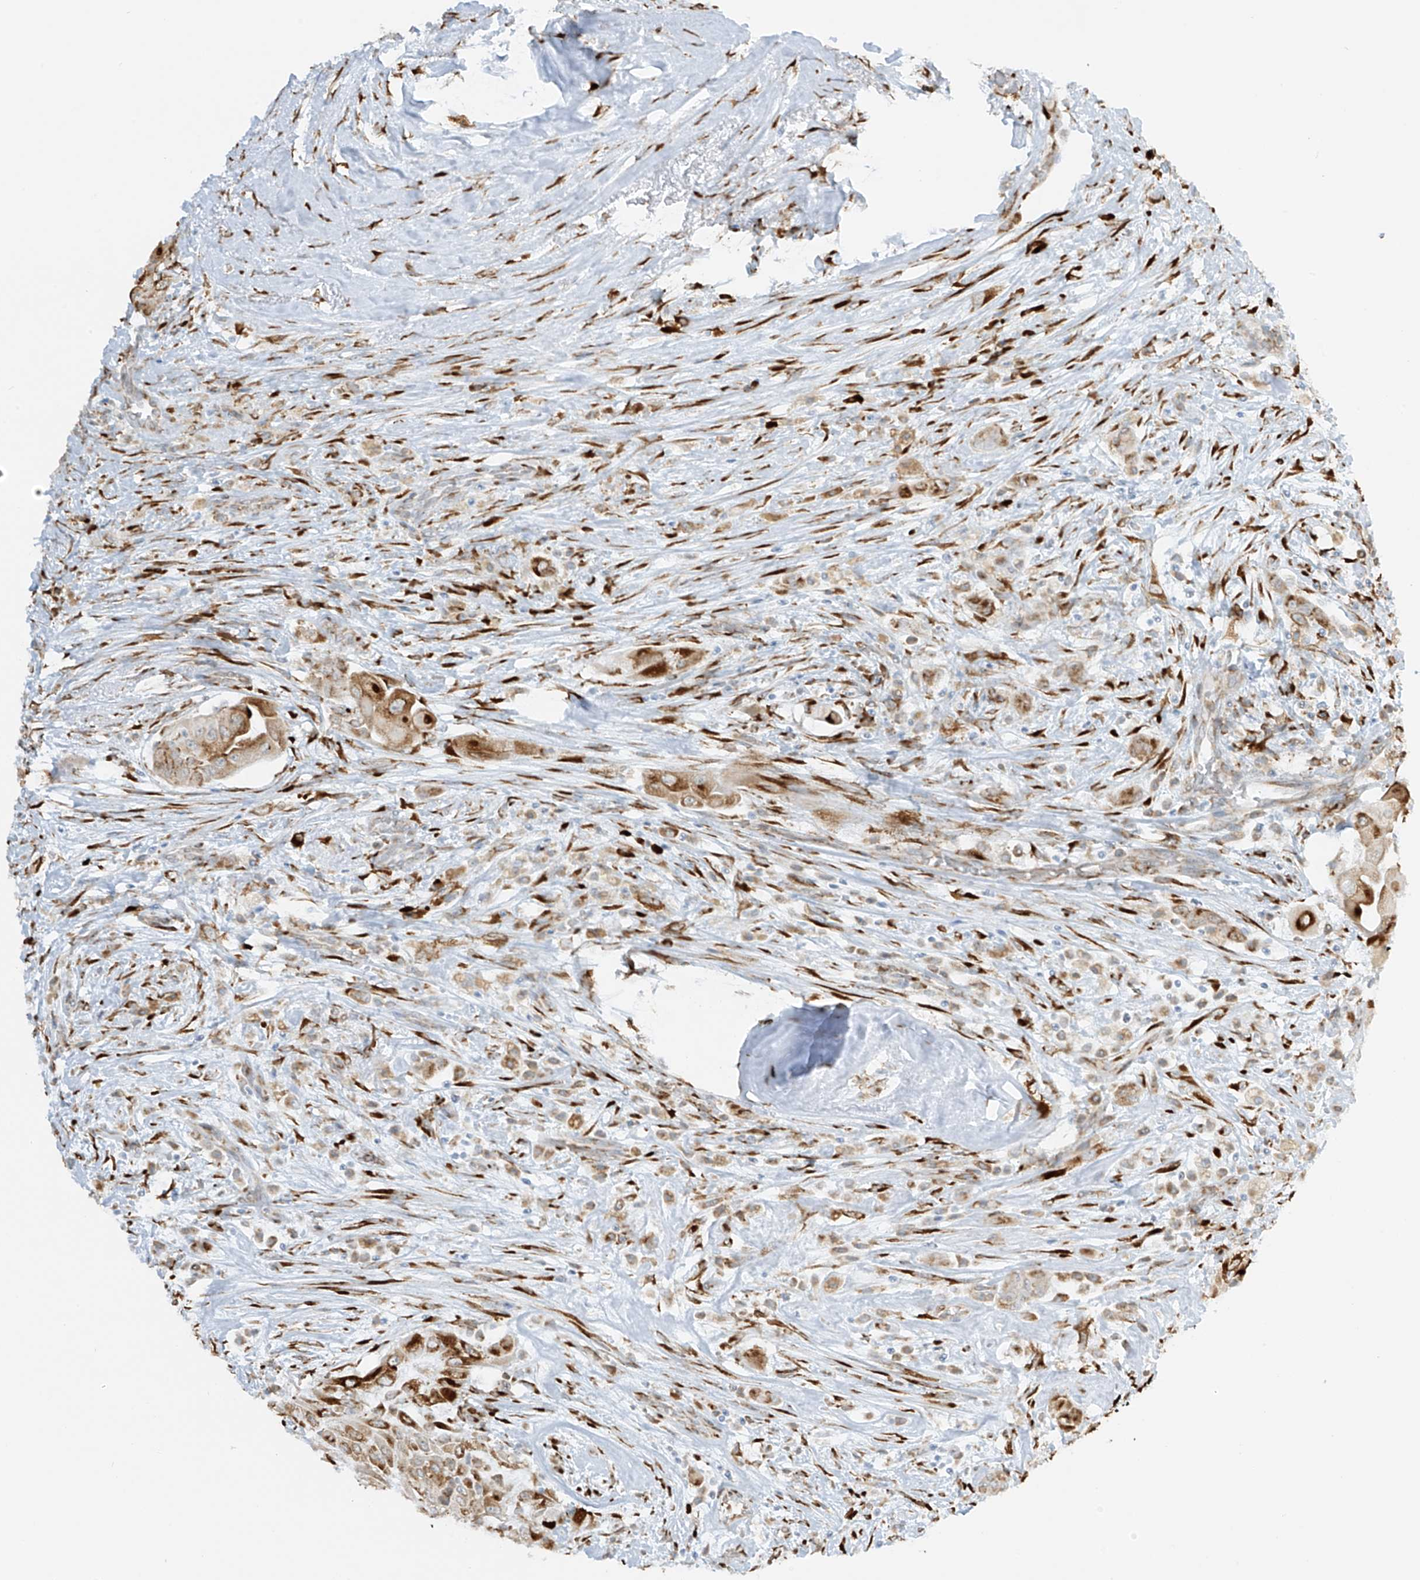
{"staining": {"intensity": "moderate", "quantity": ">75%", "location": "cytoplasmic/membranous"}, "tissue": "thyroid cancer", "cell_type": "Tumor cells", "image_type": "cancer", "snomed": [{"axis": "morphology", "description": "Papillary adenocarcinoma, NOS"}, {"axis": "topography", "description": "Thyroid gland"}], "caption": "Immunohistochemistry staining of papillary adenocarcinoma (thyroid), which shows medium levels of moderate cytoplasmic/membranous positivity in about >75% of tumor cells indicating moderate cytoplasmic/membranous protein expression. The staining was performed using DAB (brown) for protein detection and nuclei were counterstained in hematoxylin (blue).", "gene": "LRRC59", "patient": {"sex": "female", "age": 59}}